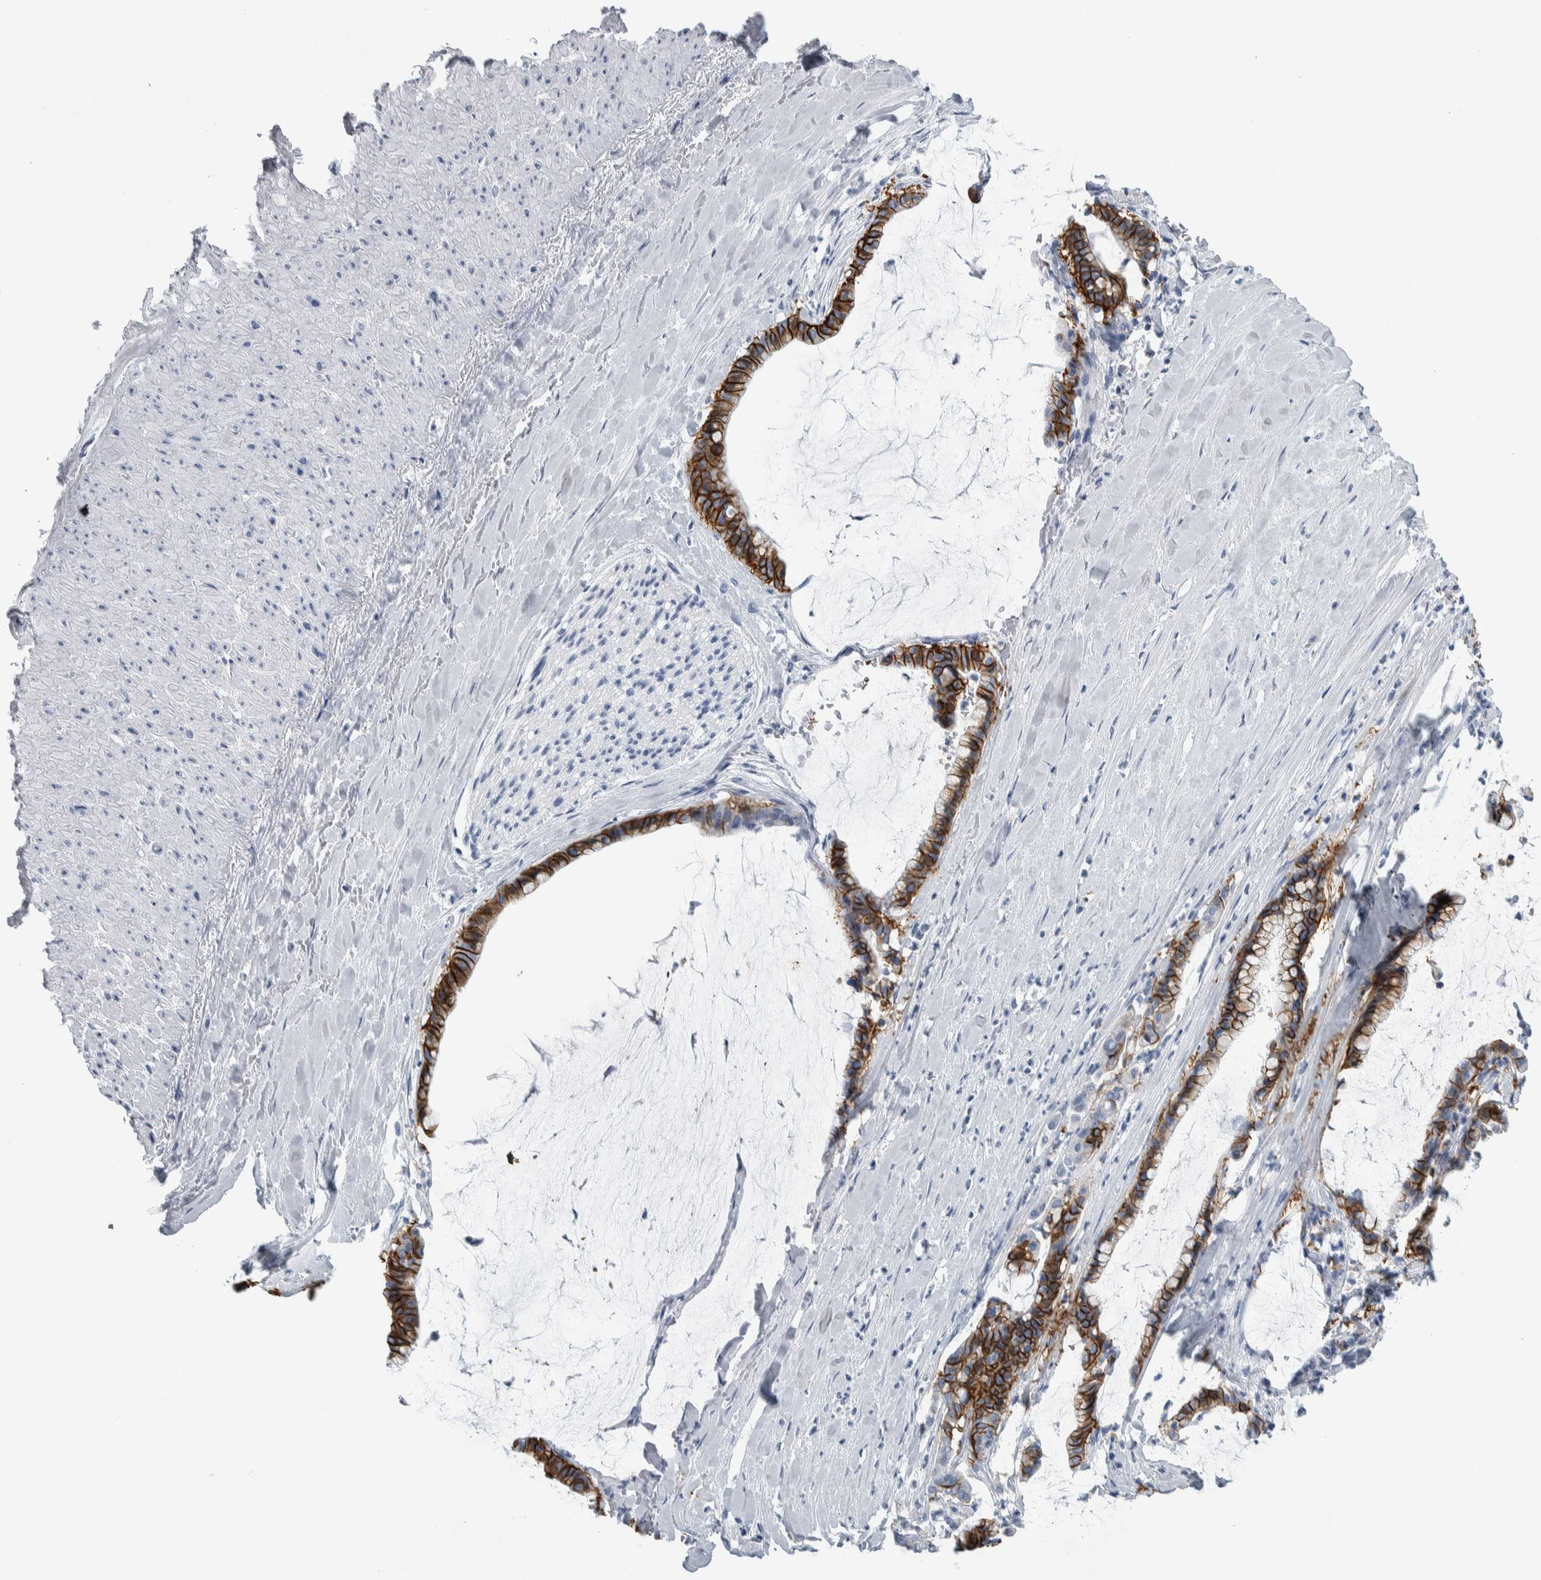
{"staining": {"intensity": "strong", "quantity": ">75%", "location": "cytoplasmic/membranous"}, "tissue": "pancreatic cancer", "cell_type": "Tumor cells", "image_type": "cancer", "snomed": [{"axis": "morphology", "description": "Adenocarcinoma, NOS"}, {"axis": "topography", "description": "Pancreas"}], "caption": "A brown stain labels strong cytoplasmic/membranous expression of a protein in human pancreatic adenocarcinoma tumor cells.", "gene": "CDH17", "patient": {"sex": "male", "age": 41}}